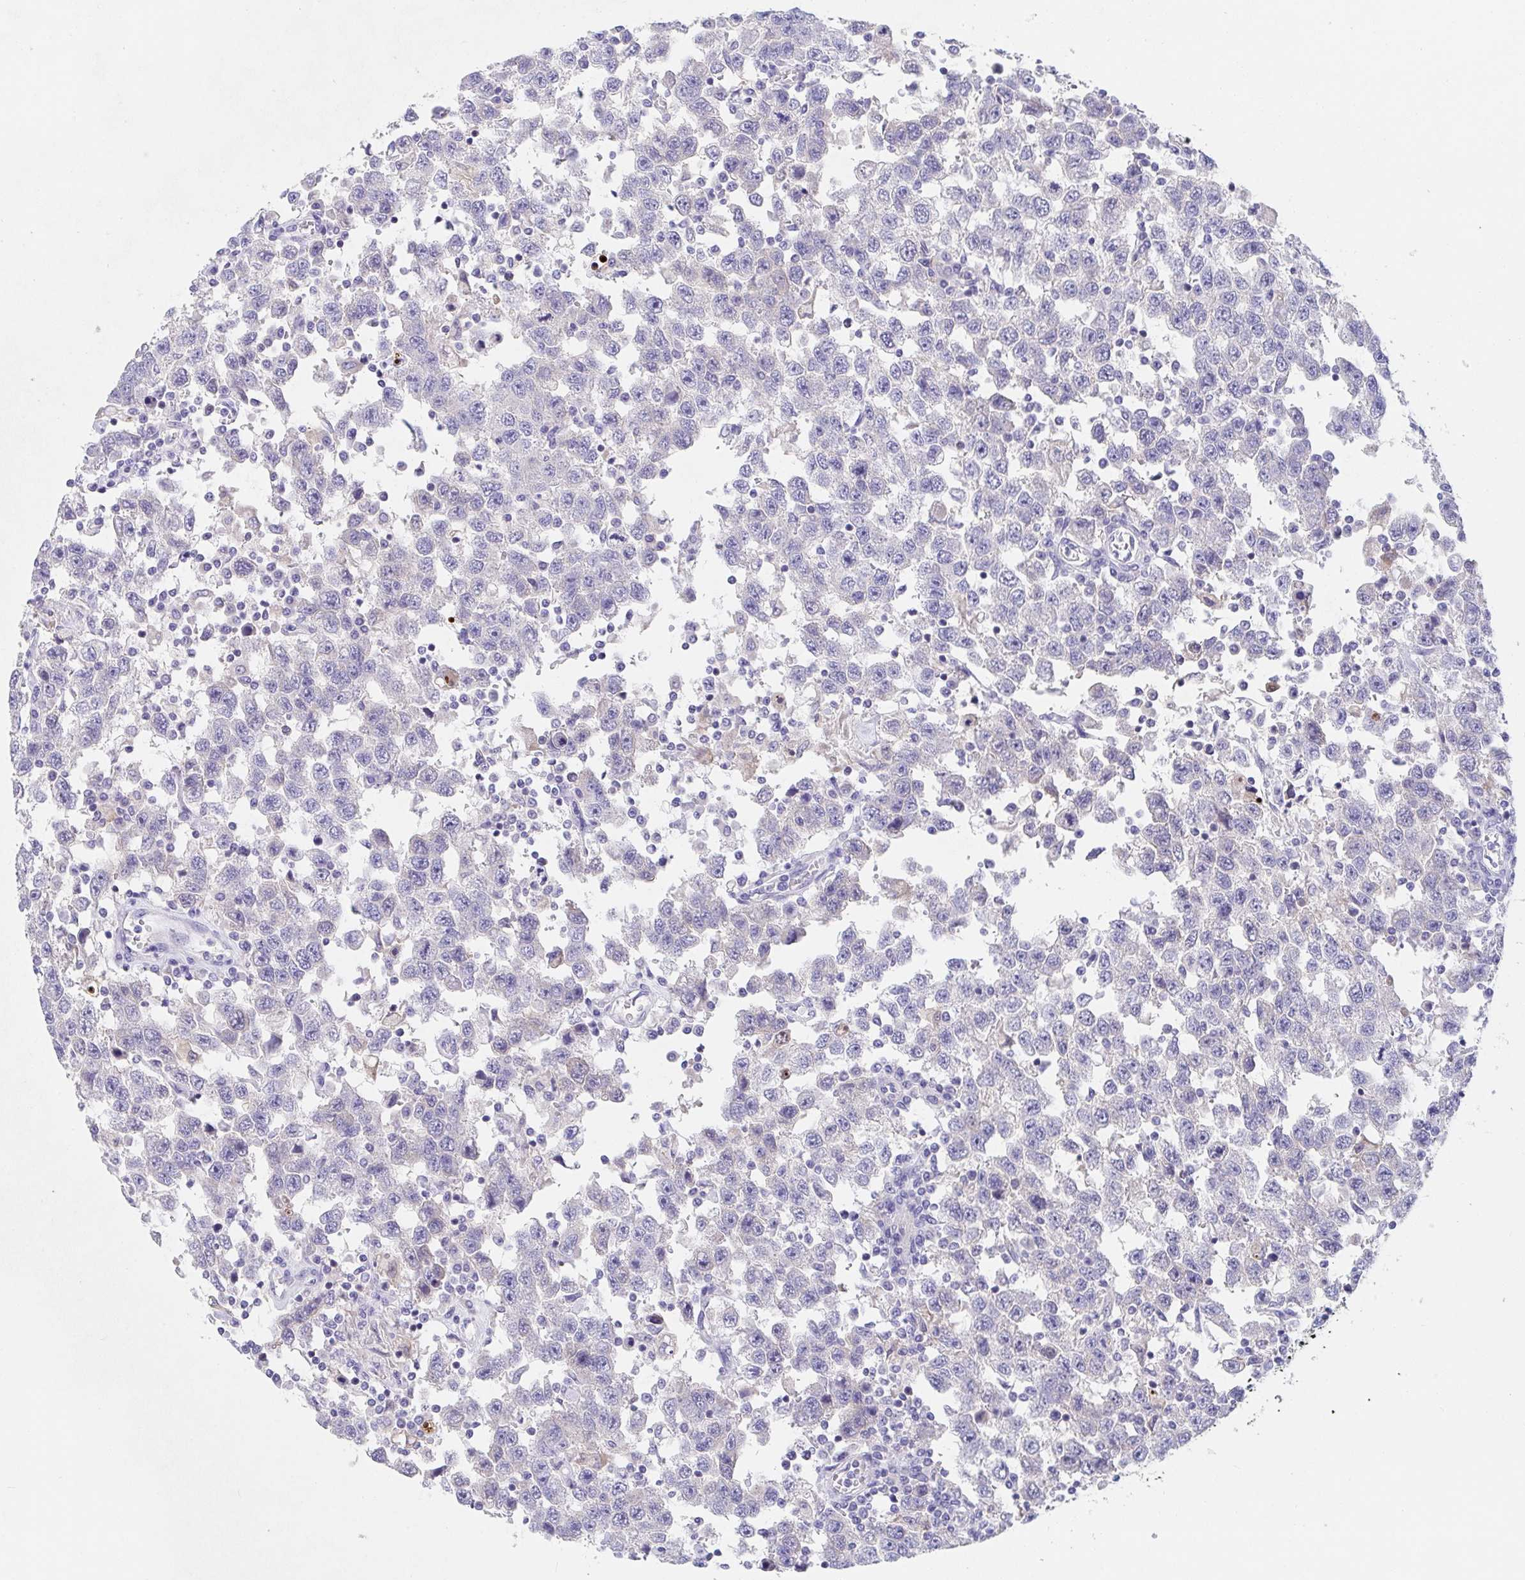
{"staining": {"intensity": "negative", "quantity": "none", "location": "none"}, "tissue": "testis cancer", "cell_type": "Tumor cells", "image_type": "cancer", "snomed": [{"axis": "morphology", "description": "Seminoma, NOS"}, {"axis": "topography", "description": "Testis"}], "caption": "The immunohistochemistry histopathology image has no significant positivity in tumor cells of testis cancer tissue.", "gene": "ZNF561", "patient": {"sex": "male", "age": 41}}